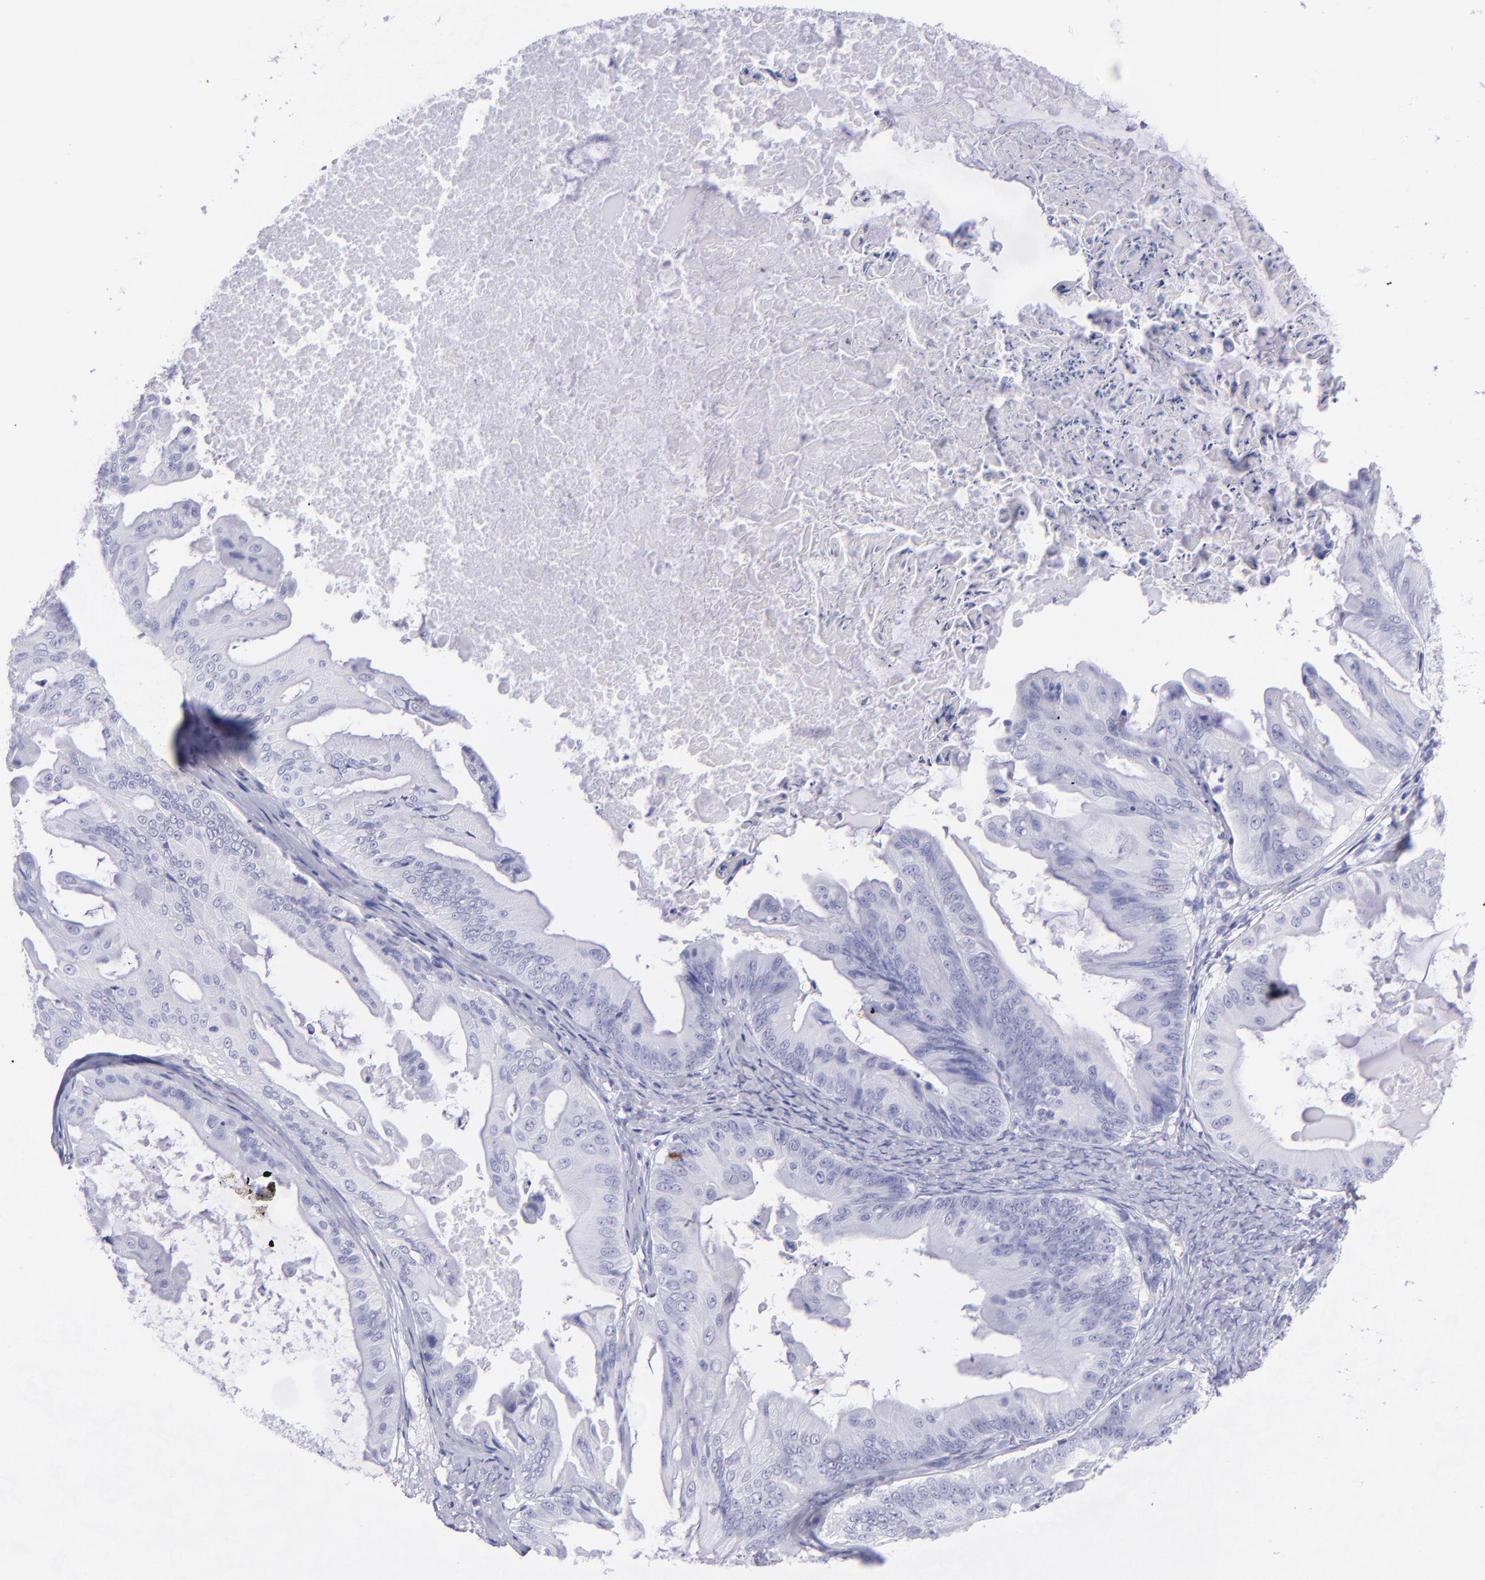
{"staining": {"intensity": "negative", "quantity": "none", "location": "none"}, "tissue": "ovarian cancer", "cell_type": "Tumor cells", "image_type": "cancer", "snomed": [{"axis": "morphology", "description": "Cystadenocarcinoma, mucinous, NOS"}, {"axis": "topography", "description": "Ovary"}], "caption": "This is a histopathology image of immunohistochemistry staining of ovarian cancer (mucinous cystadenocarcinoma), which shows no staining in tumor cells. (Immunohistochemistry (ihc), brightfield microscopy, high magnification).", "gene": "PIP", "patient": {"sex": "female", "age": 37}}